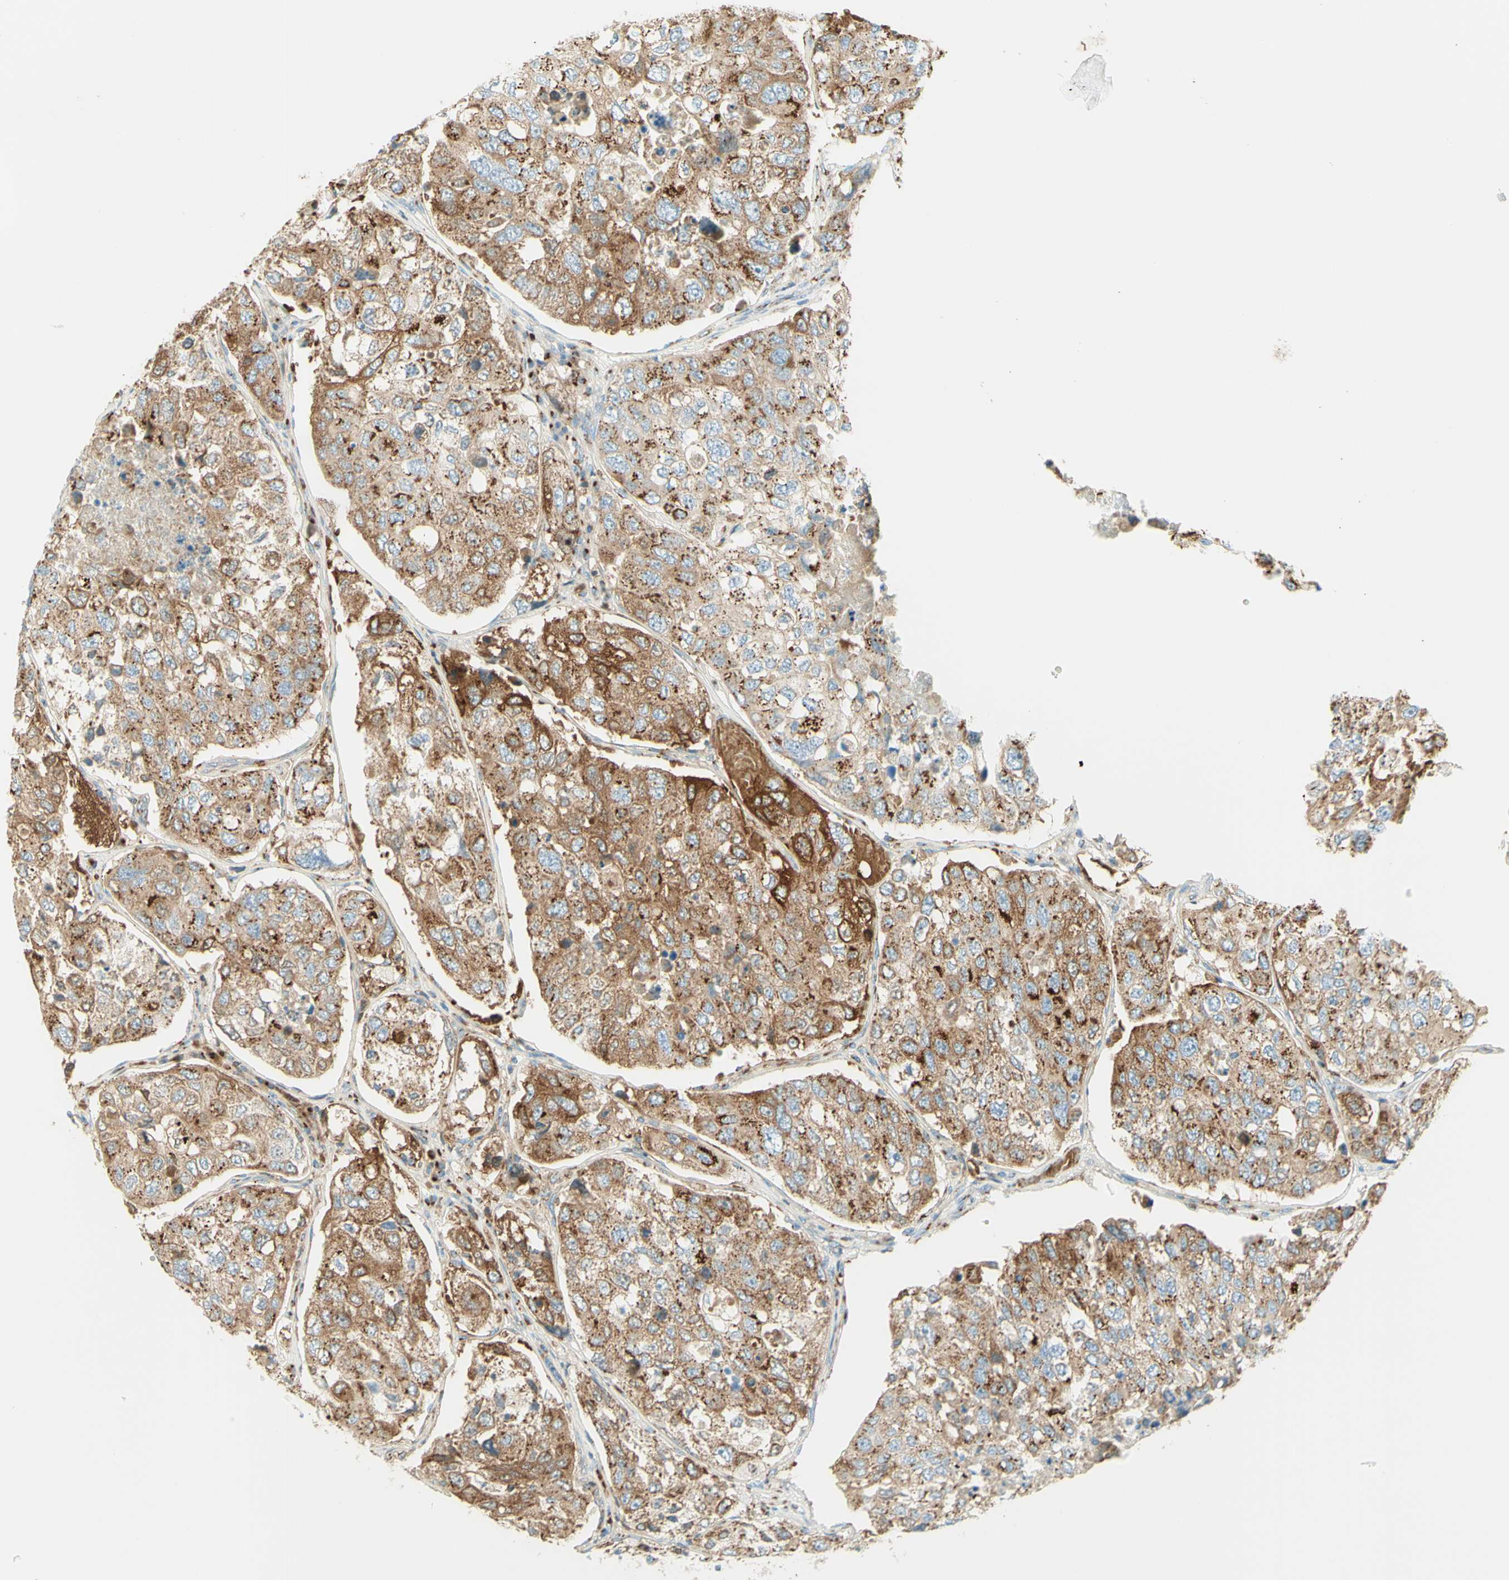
{"staining": {"intensity": "moderate", "quantity": ">75%", "location": "cytoplasmic/membranous"}, "tissue": "urothelial cancer", "cell_type": "Tumor cells", "image_type": "cancer", "snomed": [{"axis": "morphology", "description": "Urothelial carcinoma, High grade"}, {"axis": "topography", "description": "Lymph node"}, {"axis": "topography", "description": "Urinary bladder"}], "caption": "Tumor cells reveal medium levels of moderate cytoplasmic/membranous positivity in approximately >75% of cells in urothelial carcinoma (high-grade).", "gene": "GOLGB1", "patient": {"sex": "male", "age": 51}}